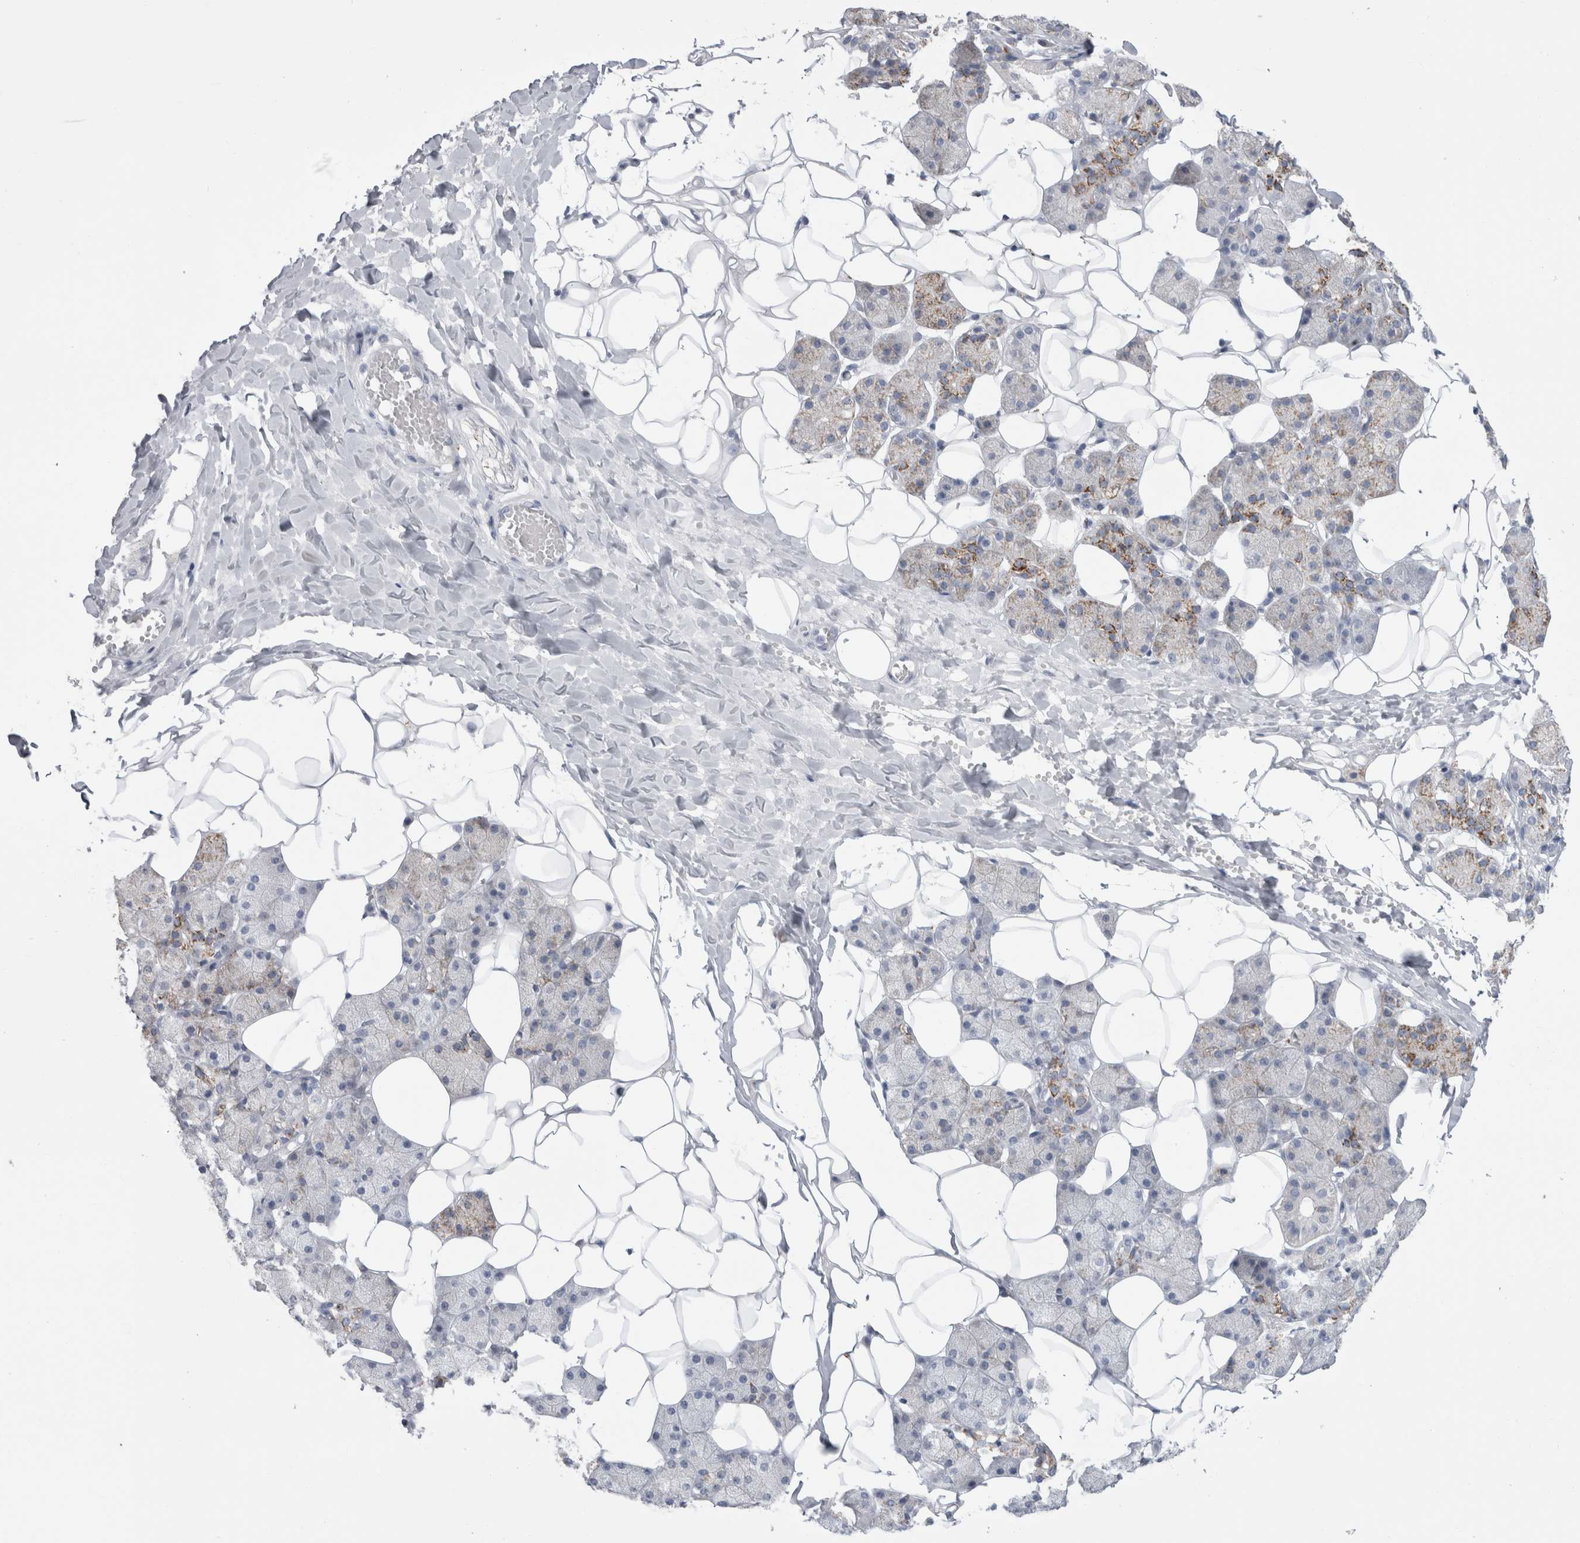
{"staining": {"intensity": "weak", "quantity": "<25%", "location": "cytoplasmic/membranous"}, "tissue": "salivary gland", "cell_type": "Glandular cells", "image_type": "normal", "snomed": [{"axis": "morphology", "description": "Normal tissue, NOS"}, {"axis": "topography", "description": "Salivary gland"}], "caption": "Immunohistochemistry (IHC) of benign human salivary gland exhibits no expression in glandular cells. (DAB (3,3'-diaminobenzidine) IHC visualized using brightfield microscopy, high magnification).", "gene": "GATM", "patient": {"sex": "female", "age": 33}}